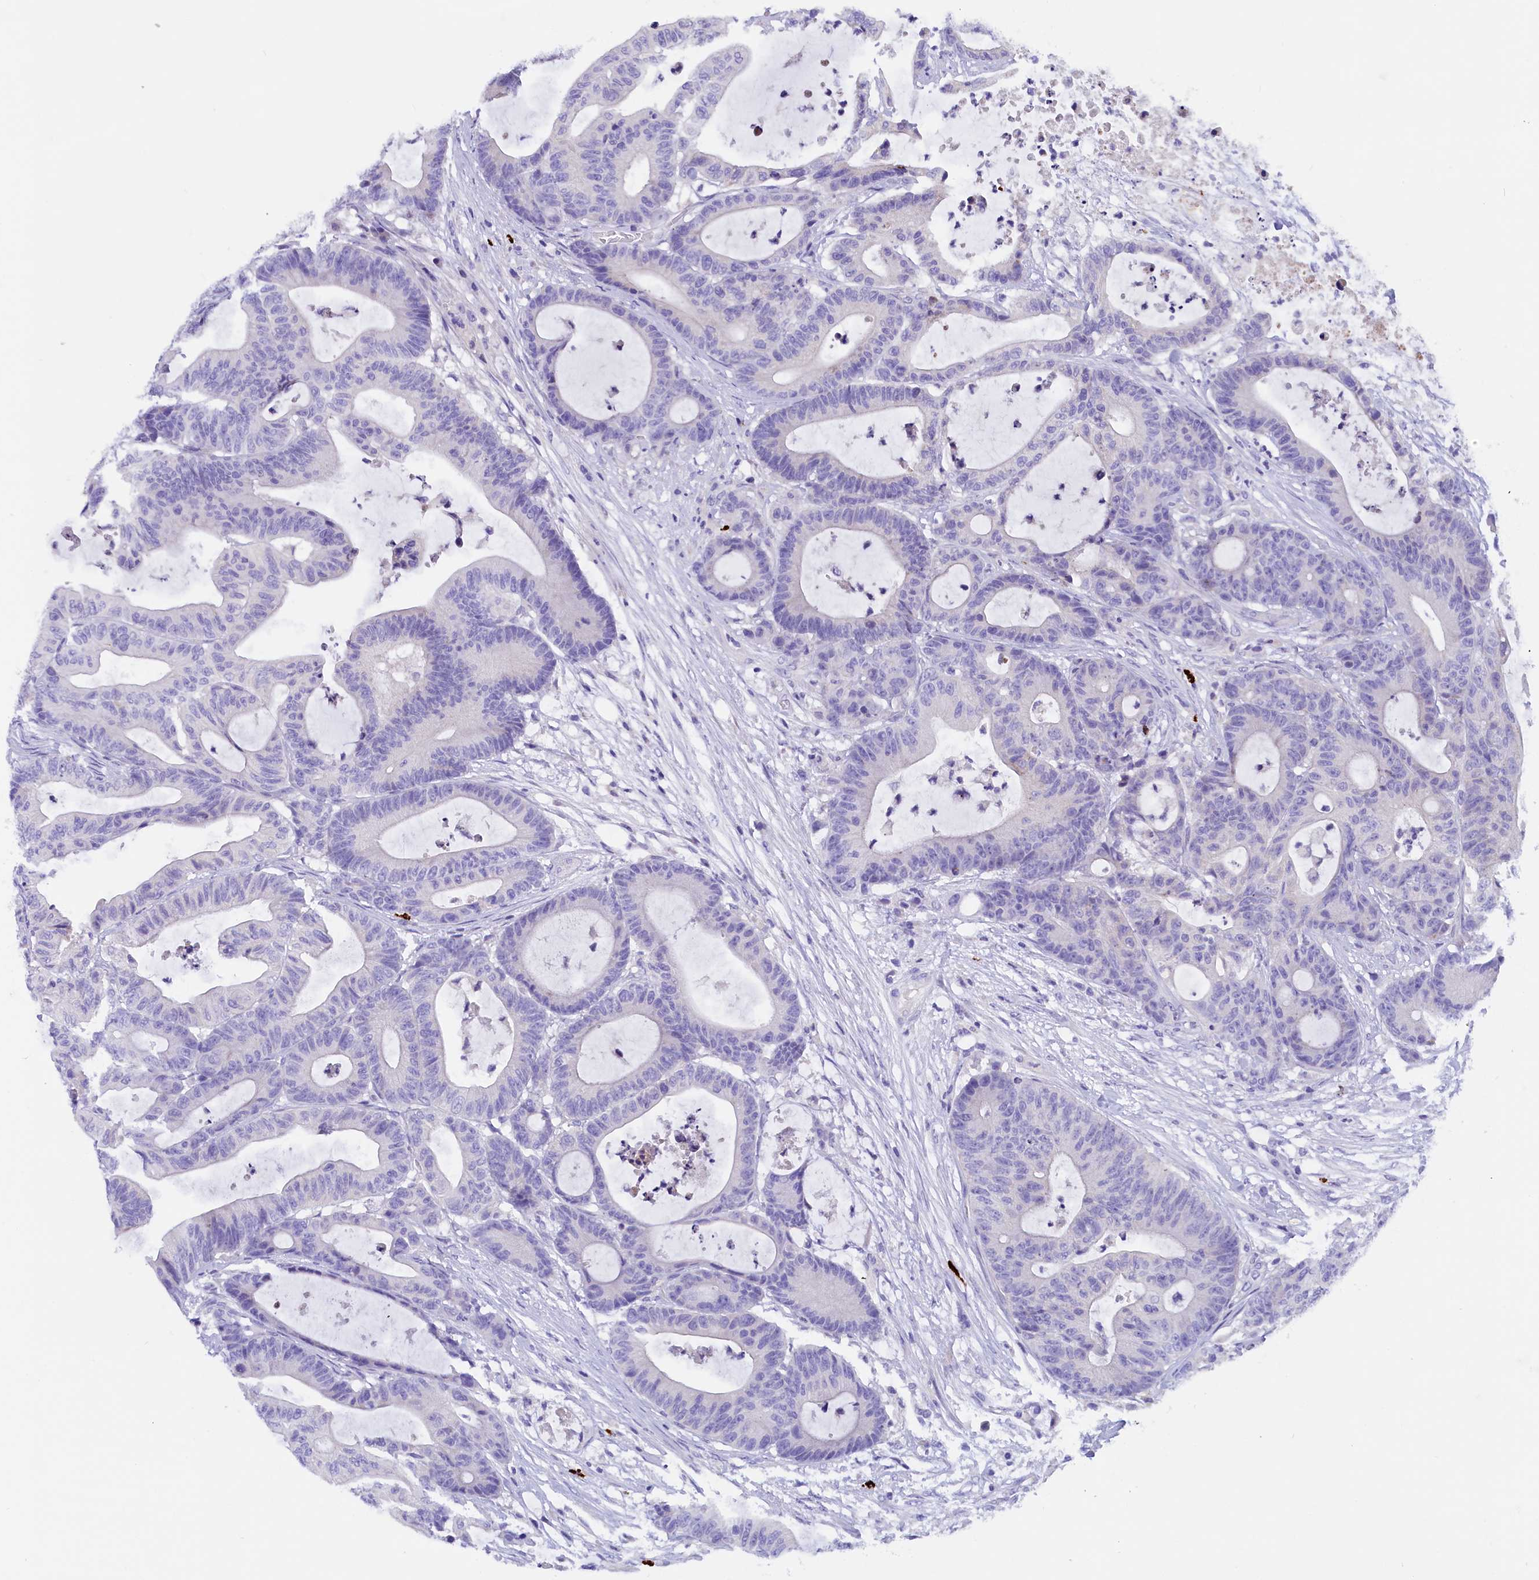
{"staining": {"intensity": "negative", "quantity": "none", "location": "none"}, "tissue": "colorectal cancer", "cell_type": "Tumor cells", "image_type": "cancer", "snomed": [{"axis": "morphology", "description": "Adenocarcinoma, NOS"}, {"axis": "topography", "description": "Colon"}], "caption": "DAB (3,3'-diaminobenzidine) immunohistochemical staining of adenocarcinoma (colorectal) reveals no significant expression in tumor cells.", "gene": "RTTN", "patient": {"sex": "female", "age": 84}}